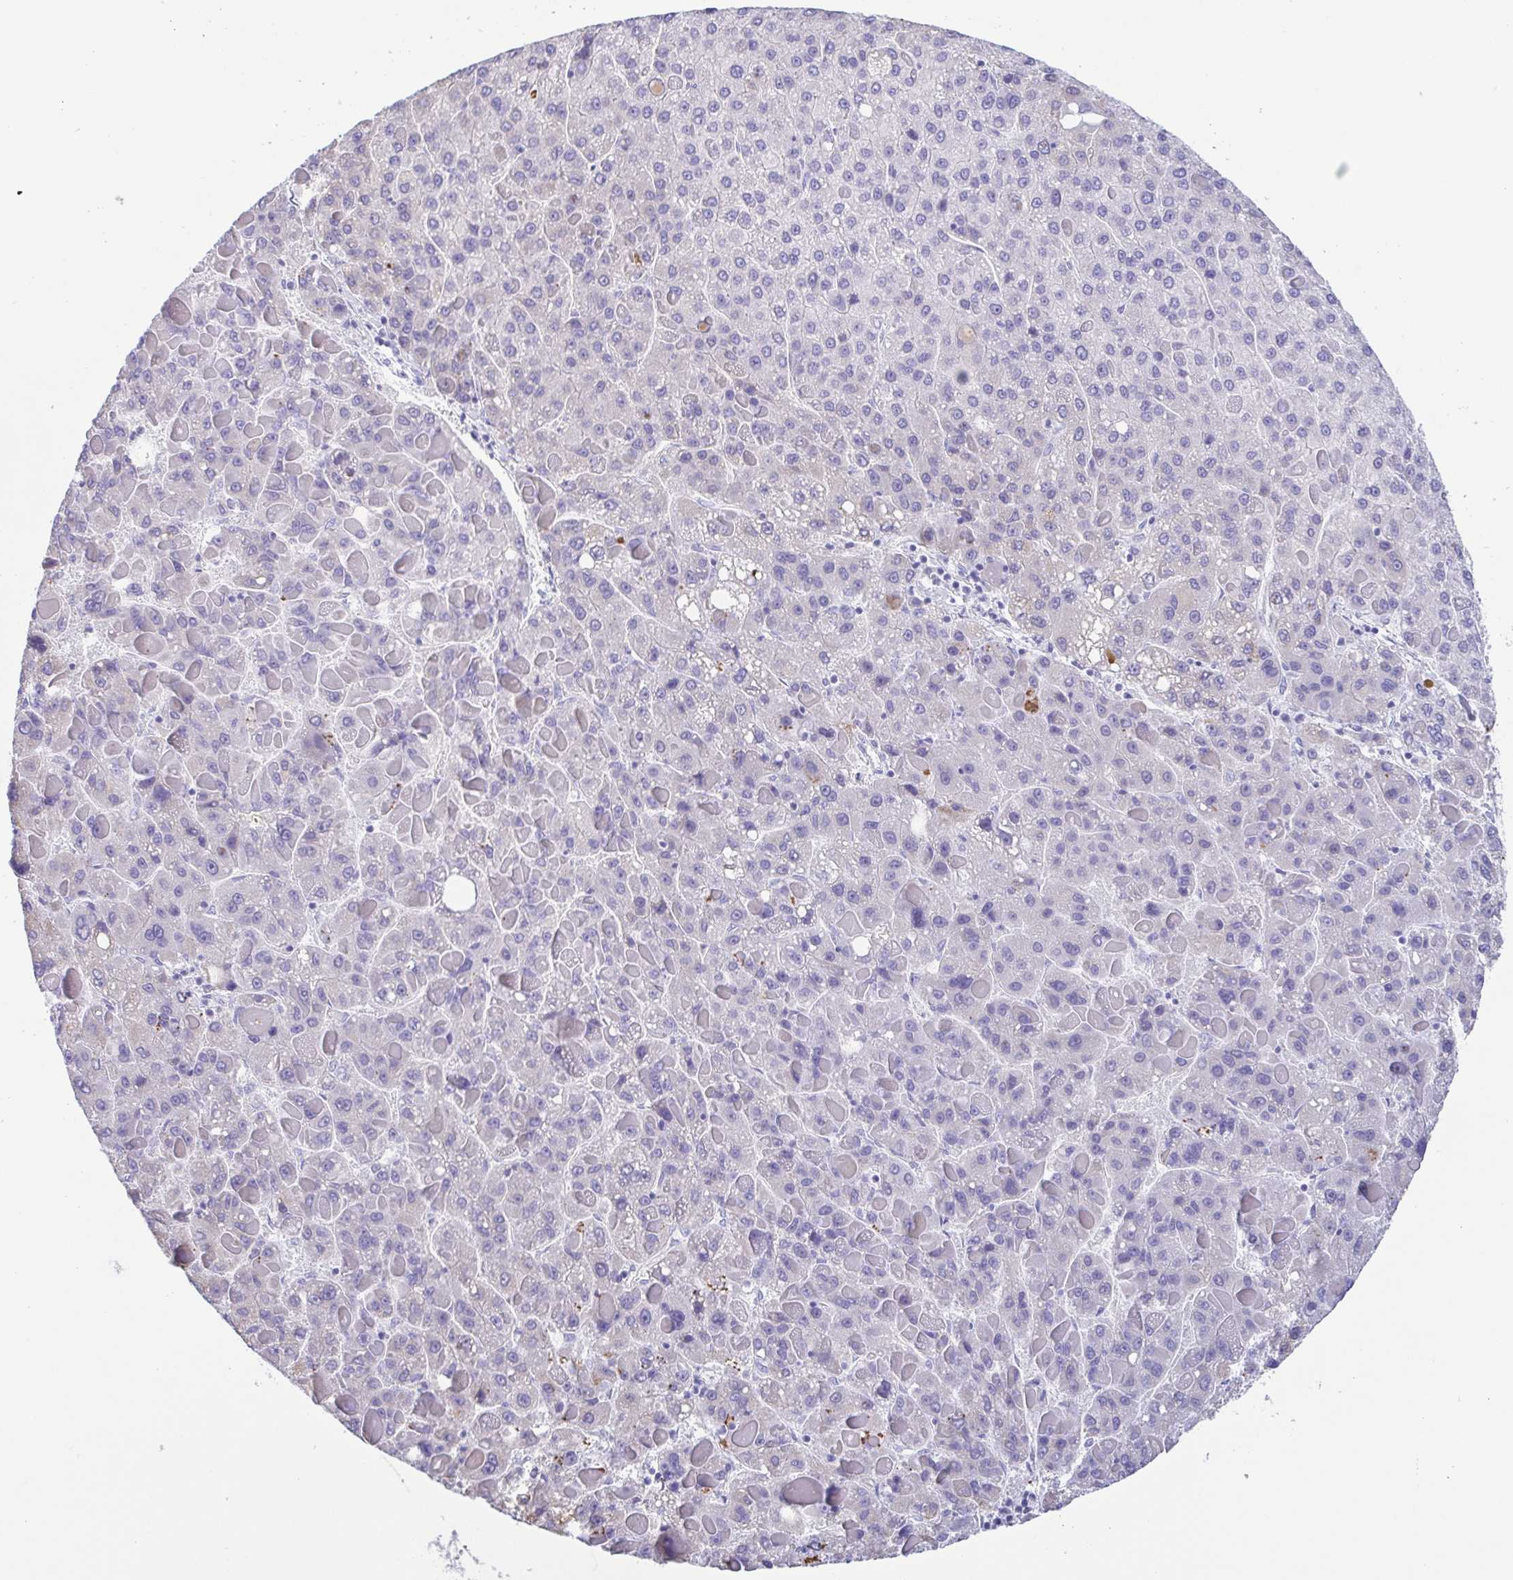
{"staining": {"intensity": "negative", "quantity": "none", "location": "none"}, "tissue": "liver cancer", "cell_type": "Tumor cells", "image_type": "cancer", "snomed": [{"axis": "morphology", "description": "Carcinoma, Hepatocellular, NOS"}, {"axis": "topography", "description": "Liver"}], "caption": "An immunohistochemistry (IHC) micrograph of hepatocellular carcinoma (liver) is shown. There is no staining in tumor cells of hepatocellular carcinoma (liver).", "gene": "TREH", "patient": {"sex": "female", "age": 82}}